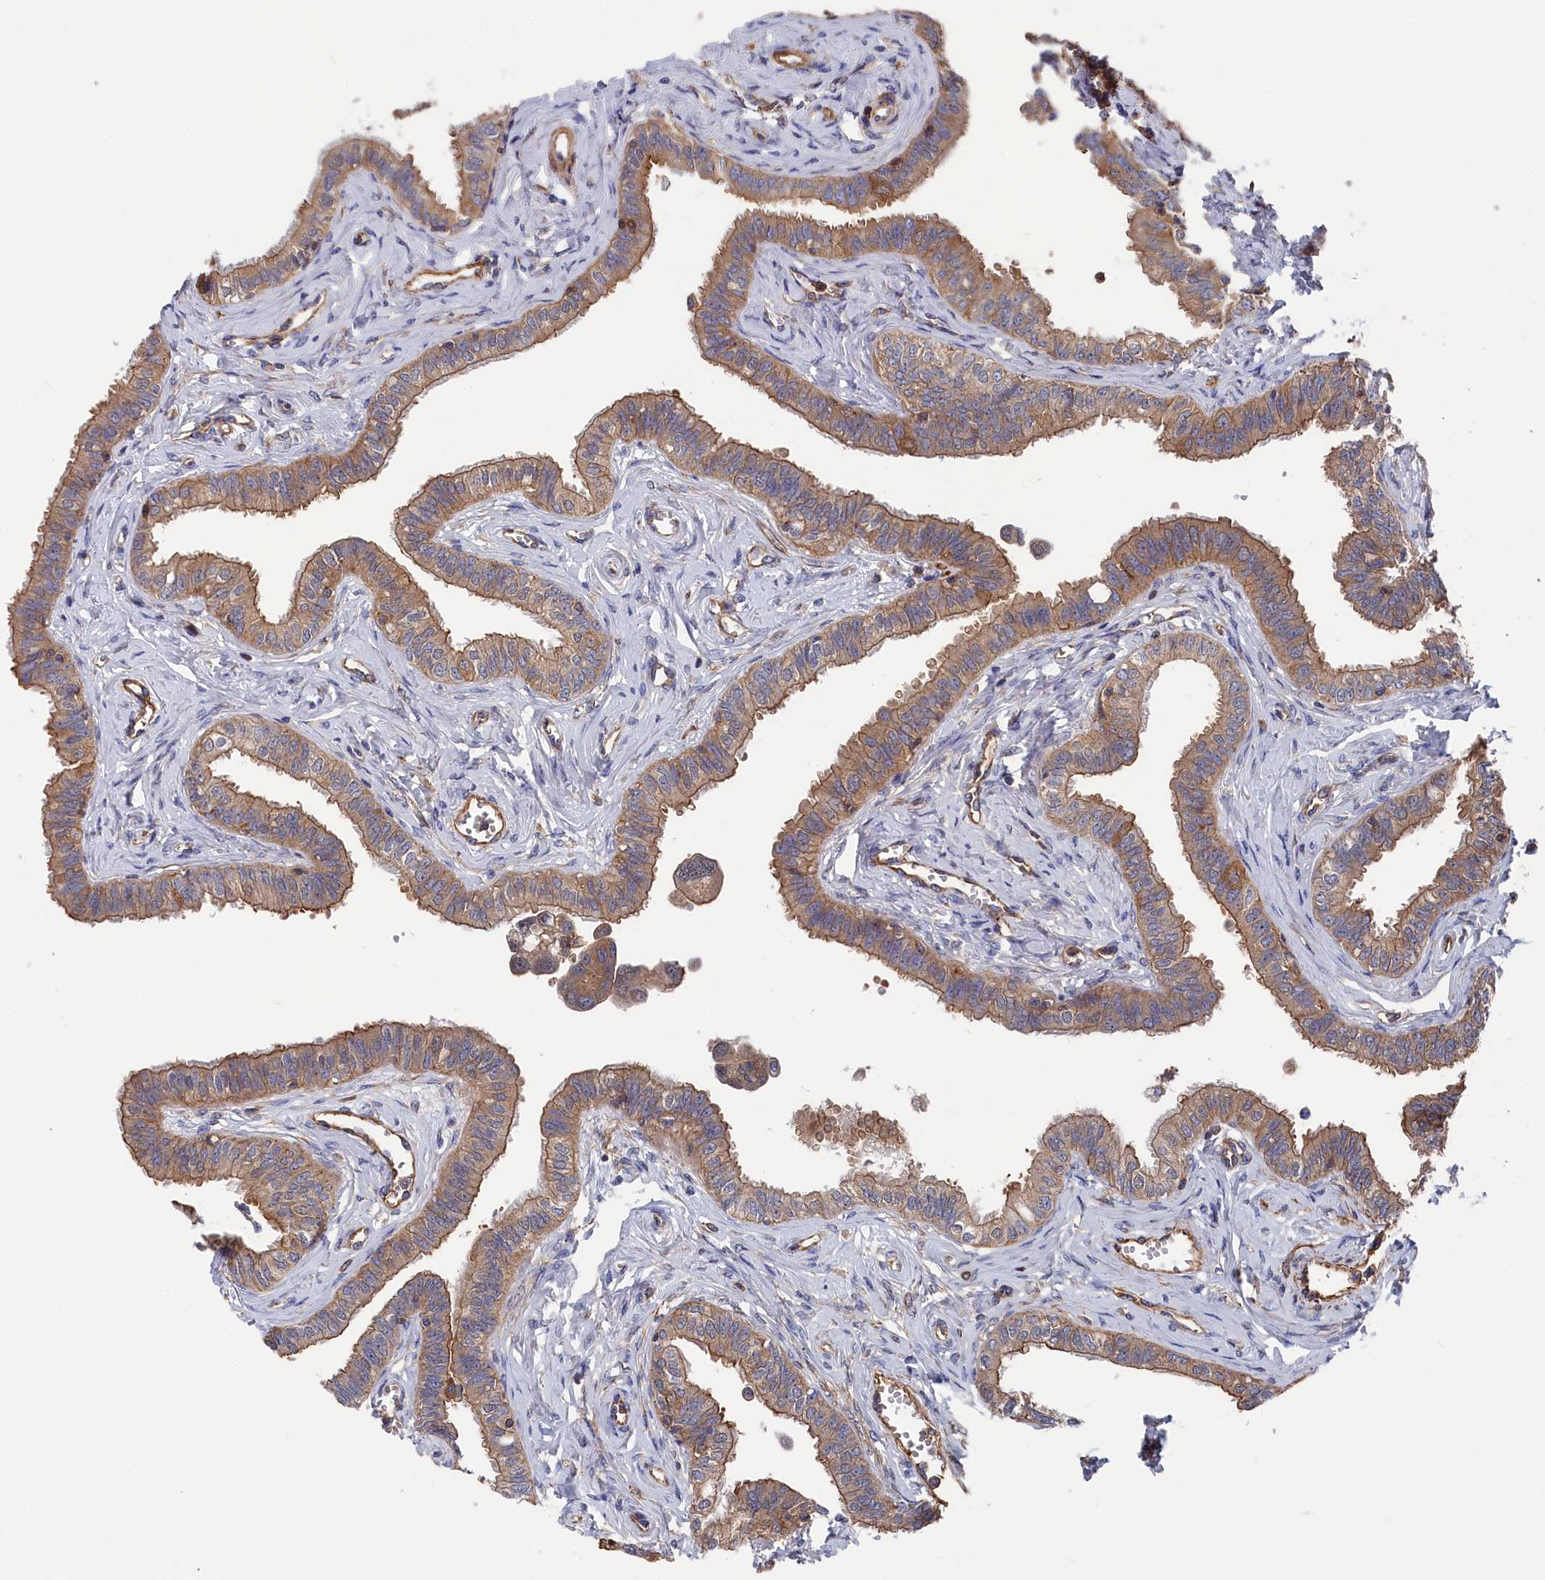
{"staining": {"intensity": "moderate", "quantity": ">75%", "location": "cytoplasmic/membranous"}, "tissue": "fallopian tube", "cell_type": "Glandular cells", "image_type": "normal", "snomed": [{"axis": "morphology", "description": "Normal tissue, NOS"}, {"axis": "morphology", "description": "Carcinoma, NOS"}, {"axis": "topography", "description": "Fallopian tube"}, {"axis": "topography", "description": "Ovary"}], "caption": "Protein staining exhibits moderate cytoplasmic/membranous expression in about >75% of glandular cells in benign fallopian tube.", "gene": "LDHD", "patient": {"sex": "female", "age": 59}}